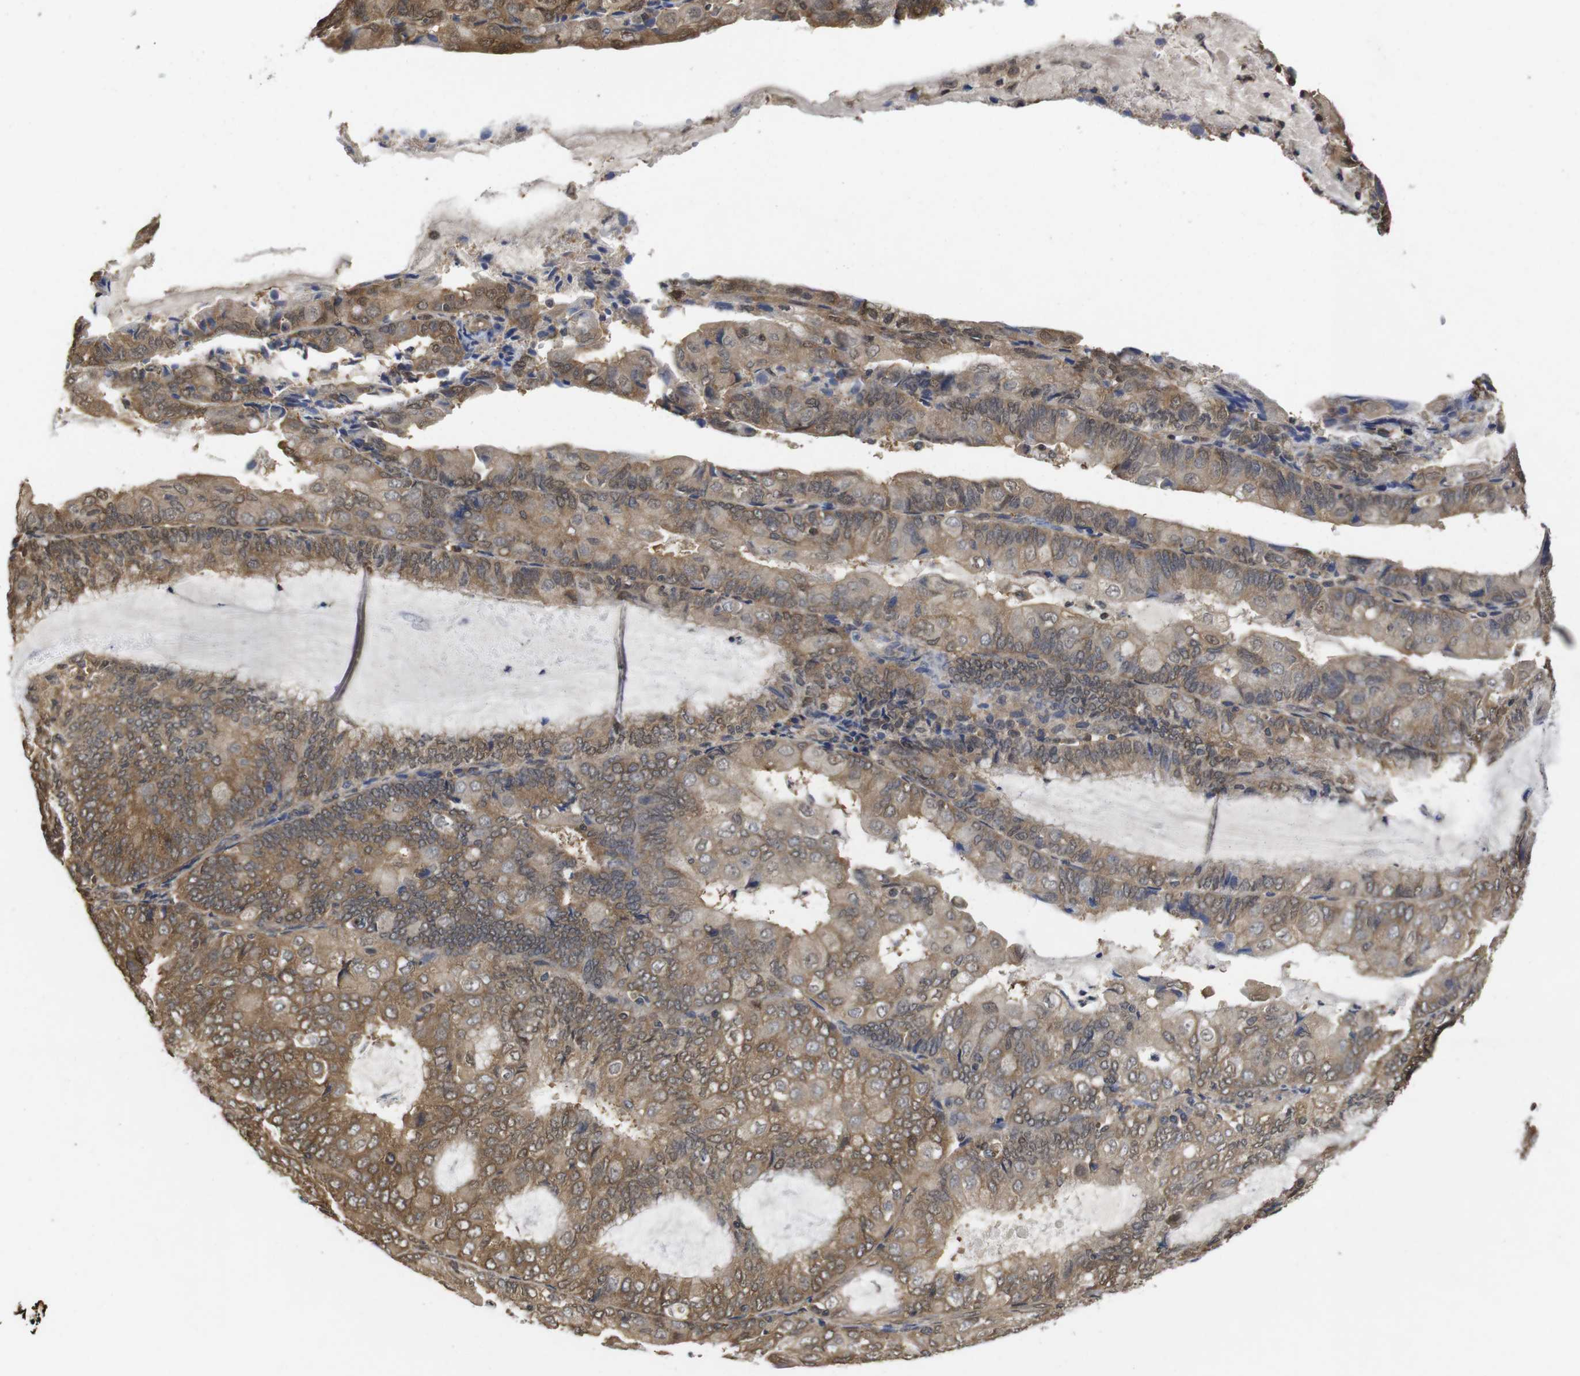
{"staining": {"intensity": "moderate", "quantity": ">75%", "location": "cytoplasmic/membranous,nuclear"}, "tissue": "endometrial cancer", "cell_type": "Tumor cells", "image_type": "cancer", "snomed": [{"axis": "morphology", "description": "Adenocarcinoma, NOS"}, {"axis": "topography", "description": "Endometrium"}], "caption": "A histopathology image of human endometrial adenocarcinoma stained for a protein demonstrates moderate cytoplasmic/membranous and nuclear brown staining in tumor cells.", "gene": "SUMO3", "patient": {"sex": "female", "age": 81}}